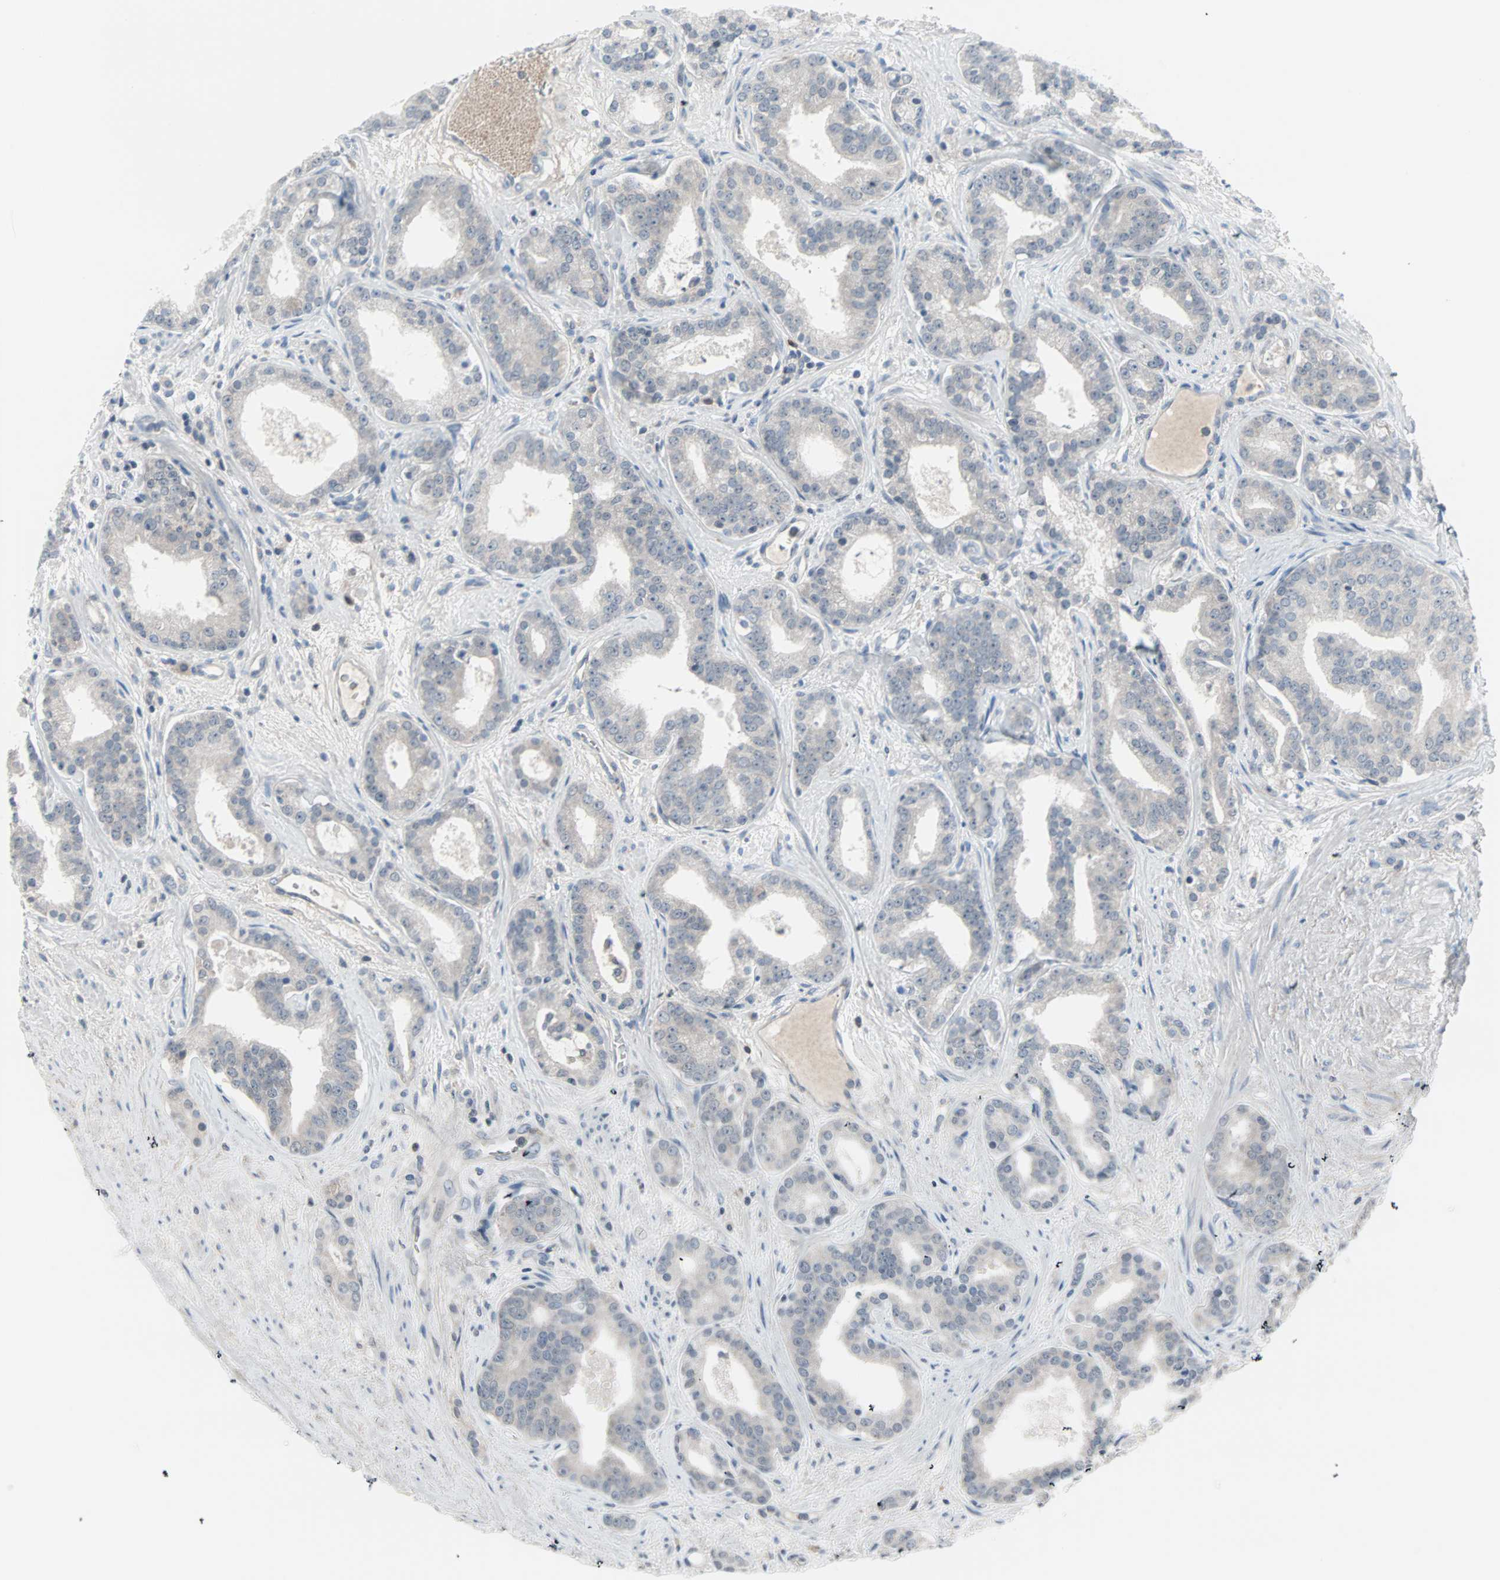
{"staining": {"intensity": "negative", "quantity": "none", "location": "none"}, "tissue": "prostate cancer", "cell_type": "Tumor cells", "image_type": "cancer", "snomed": [{"axis": "morphology", "description": "Adenocarcinoma, Low grade"}, {"axis": "topography", "description": "Prostate"}], "caption": "Histopathology image shows no protein positivity in tumor cells of prostate low-grade adenocarcinoma tissue.", "gene": "CASP3", "patient": {"sex": "male", "age": 63}}